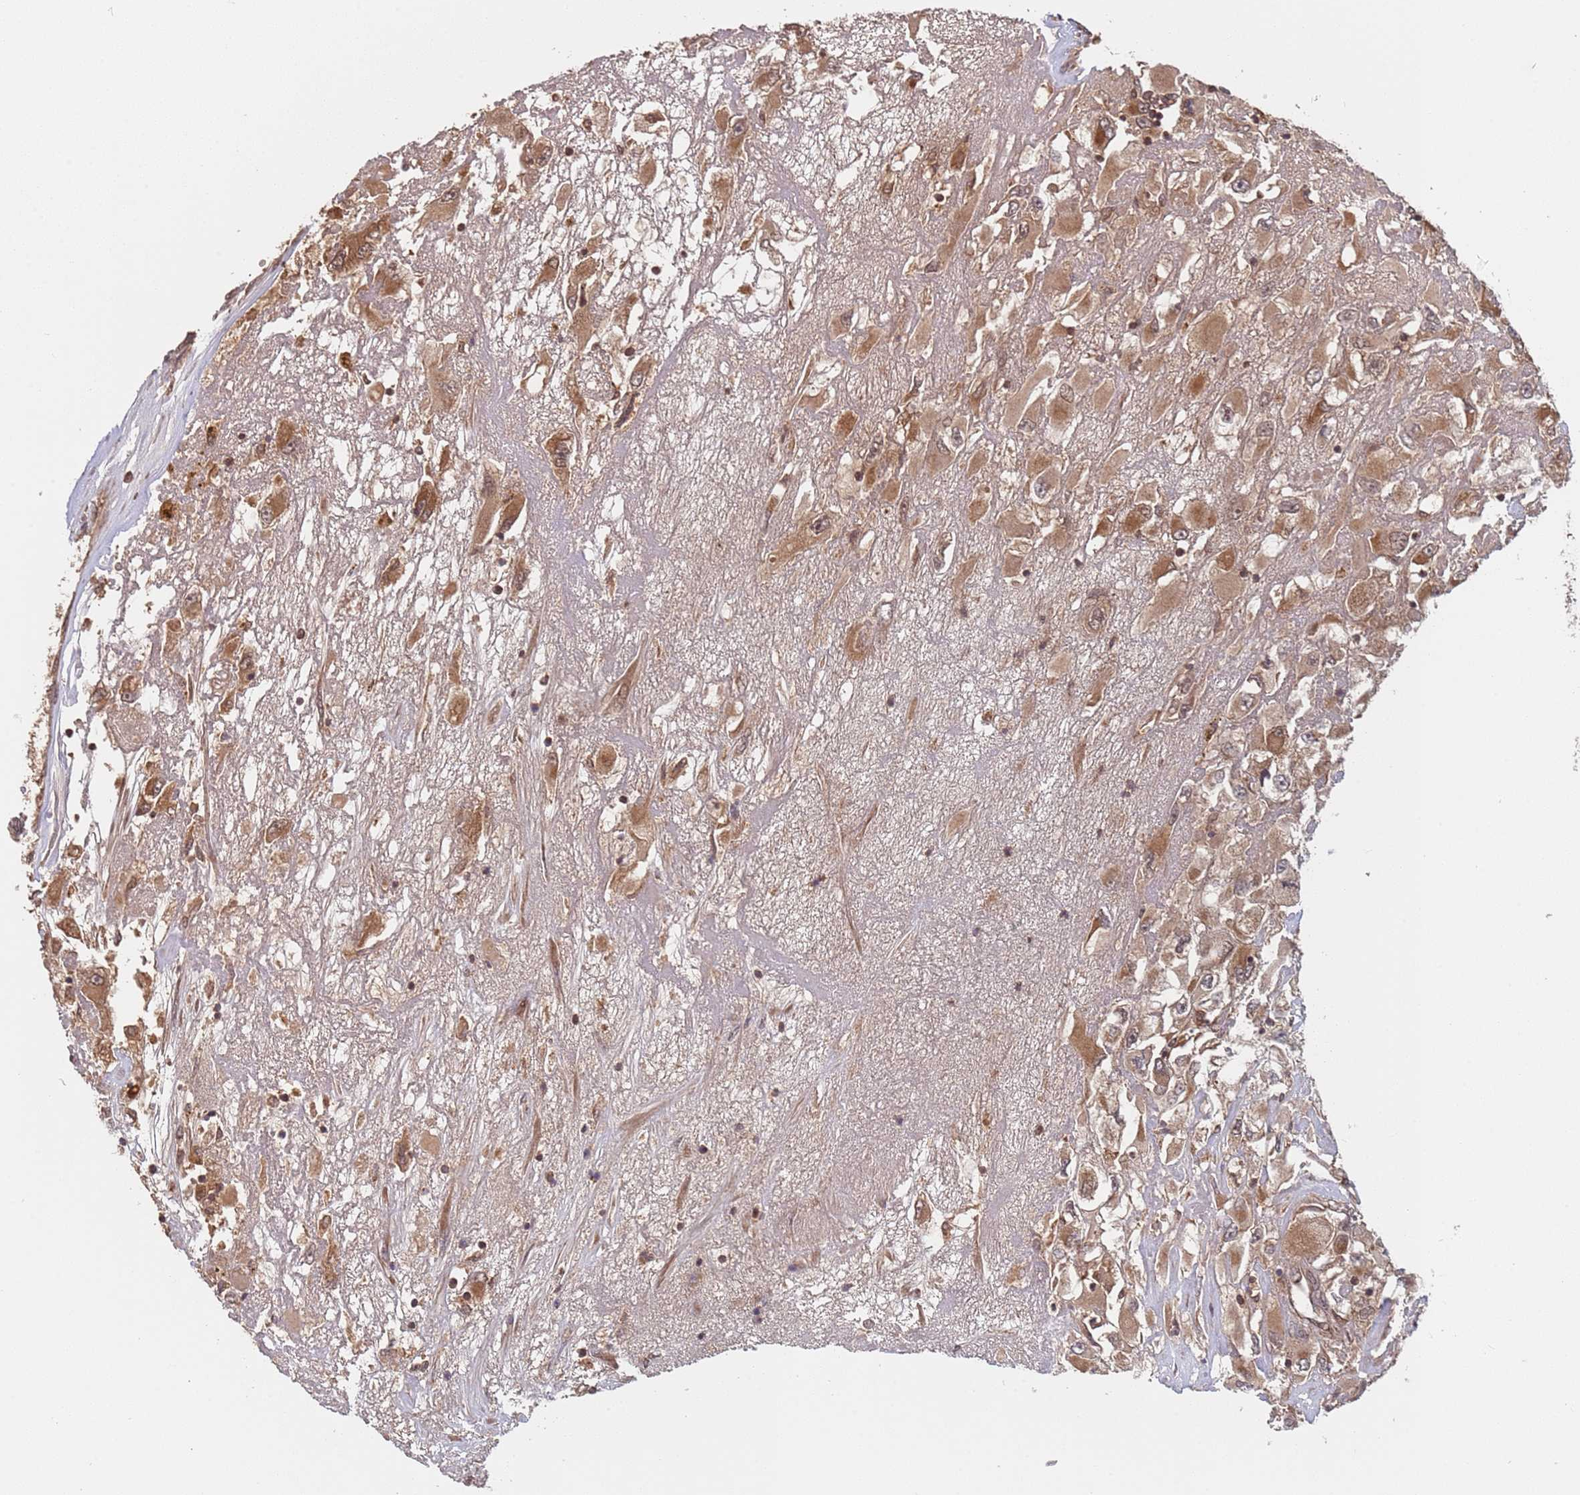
{"staining": {"intensity": "moderate", "quantity": ">75%", "location": "cytoplasmic/membranous,nuclear"}, "tissue": "renal cancer", "cell_type": "Tumor cells", "image_type": "cancer", "snomed": [{"axis": "morphology", "description": "Adenocarcinoma, NOS"}, {"axis": "topography", "description": "Kidney"}], "caption": "Renal adenocarcinoma tissue shows moderate cytoplasmic/membranous and nuclear expression in about >75% of tumor cells, visualized by immunohistochemistry. (Brightfield microscopy of DAB IHC at high magnification).", "gene": "ERI1", "patient": {"sex": "female", "age": 52}}